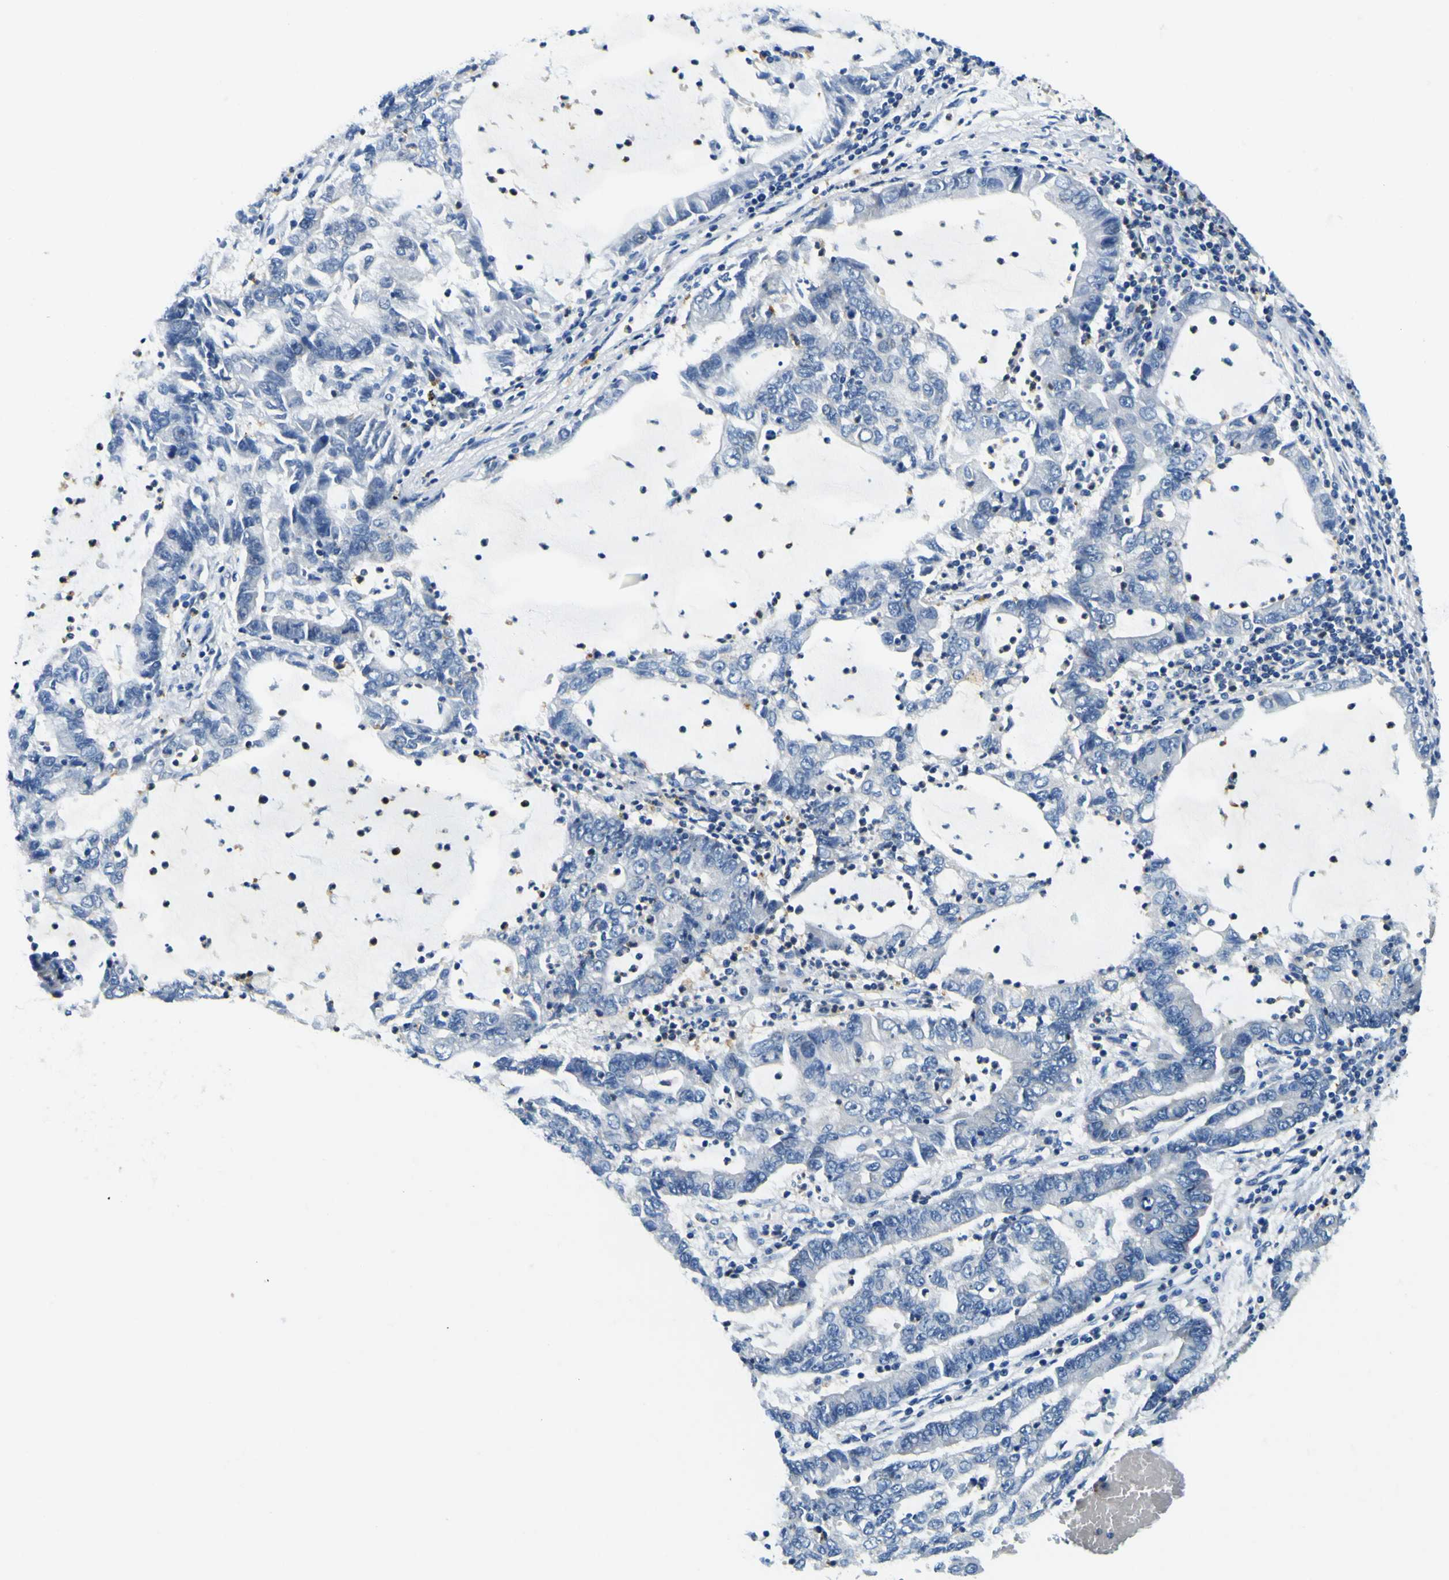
{"staining": {"intensity": "negative", "quantity": "none", "location": "none"}, "tissue": "lung cancer", "cell_type": "Tumor cells", "image_type": "cancer", "snomed": [{"axis": "morphology", "description": "Adenocarcinoma, NOS"}, {"axis": "topography", "description": "Lung"}], "caption": "IHC image of lung adenocarcinoma stained for a protein (brown), which reveals no expression in tumor cells. The staining is performed using DAB (3,3'-diaminobenzidine) brown chromogen with nuclei counter-stained in using hematoxylin.", "gene": "CLSTN1", "patient": {"sex": "female", "age": 51}}